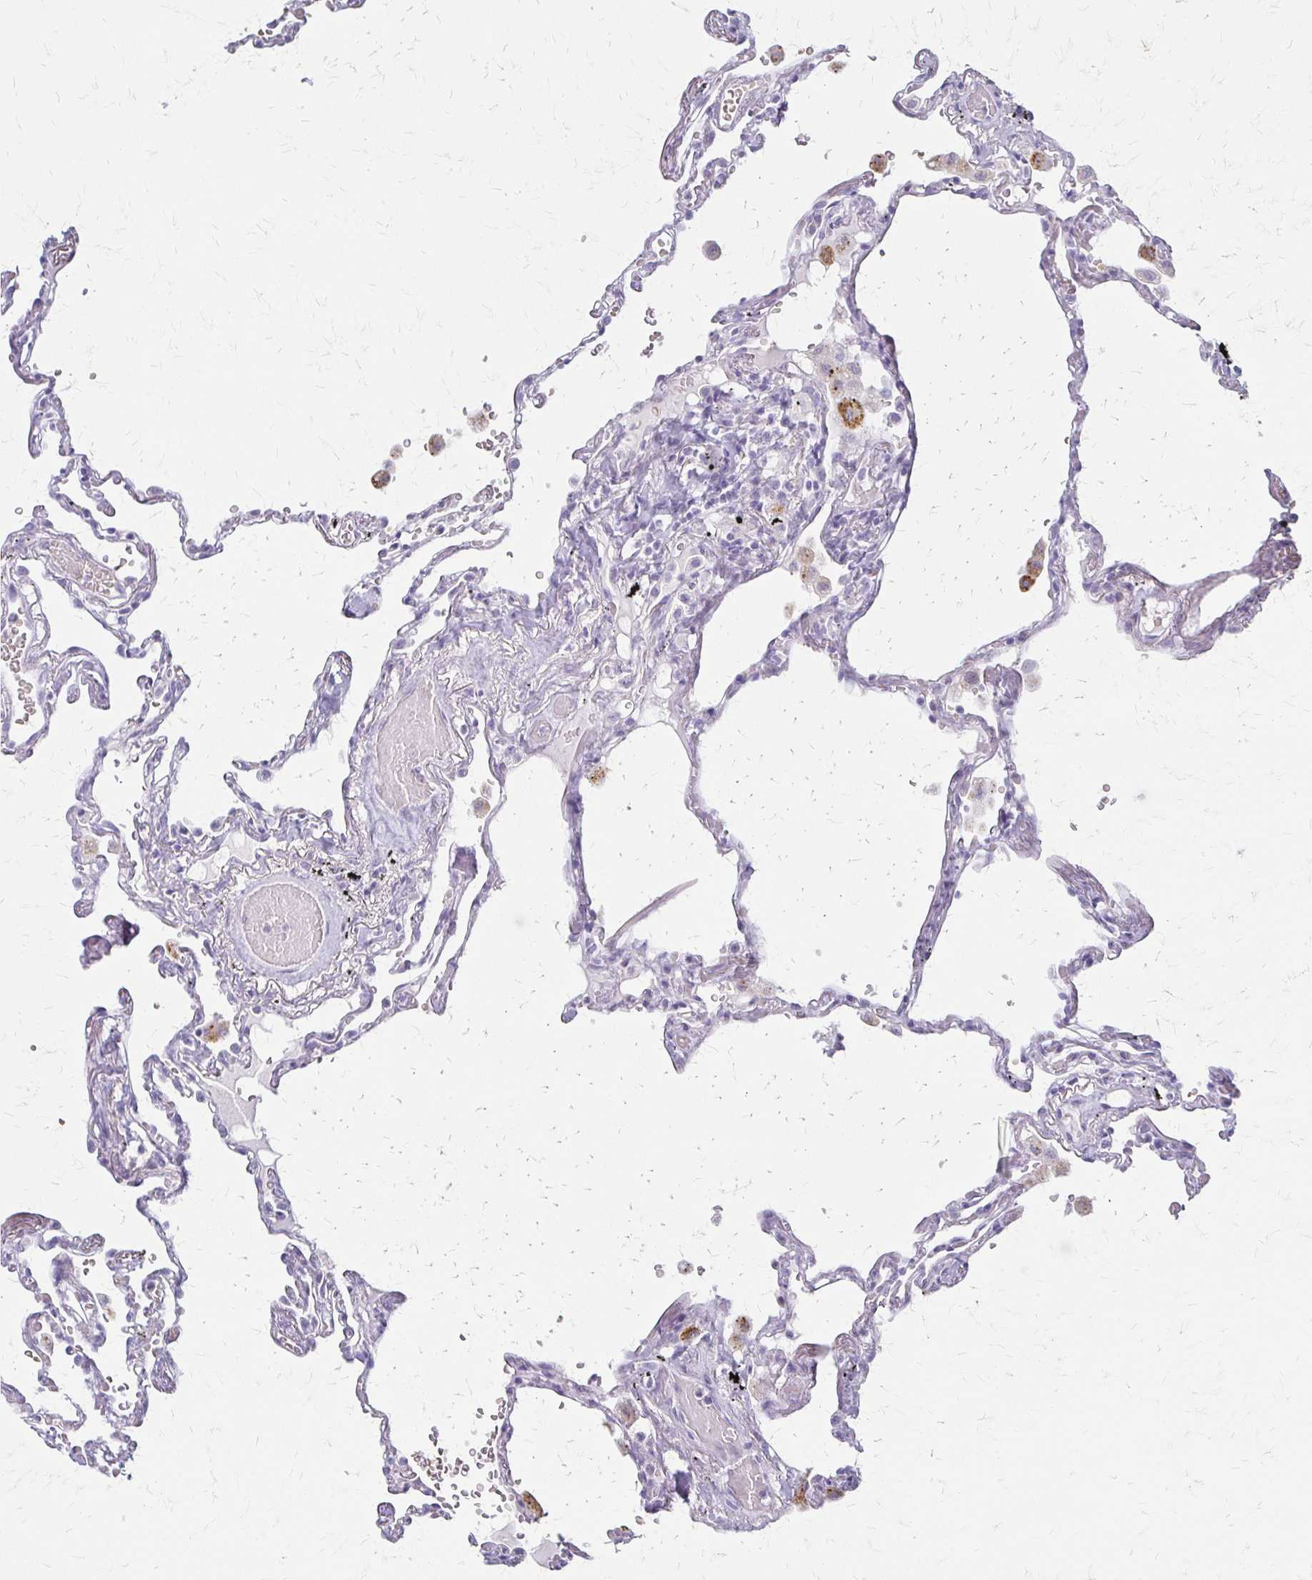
{"staining": {"intensity": "negative", "quantity": "none", "location": "none"}, "tissue": "lung", "cell_type": "Alveolar cells", "image_type": "normal", "snomed": [{"axis": "morphology", "description": "Normal tissue, NOS"}, {"axis": "topography", "description": "Lung"}], "caption": "DAB (3,3'-diaminobenzidine) immunohistochemical staining of normal lung demonstrates no significant positivity in alveolar cells.", "gene": "ACP5", "patient": {"sex": "female", "age": 67}}